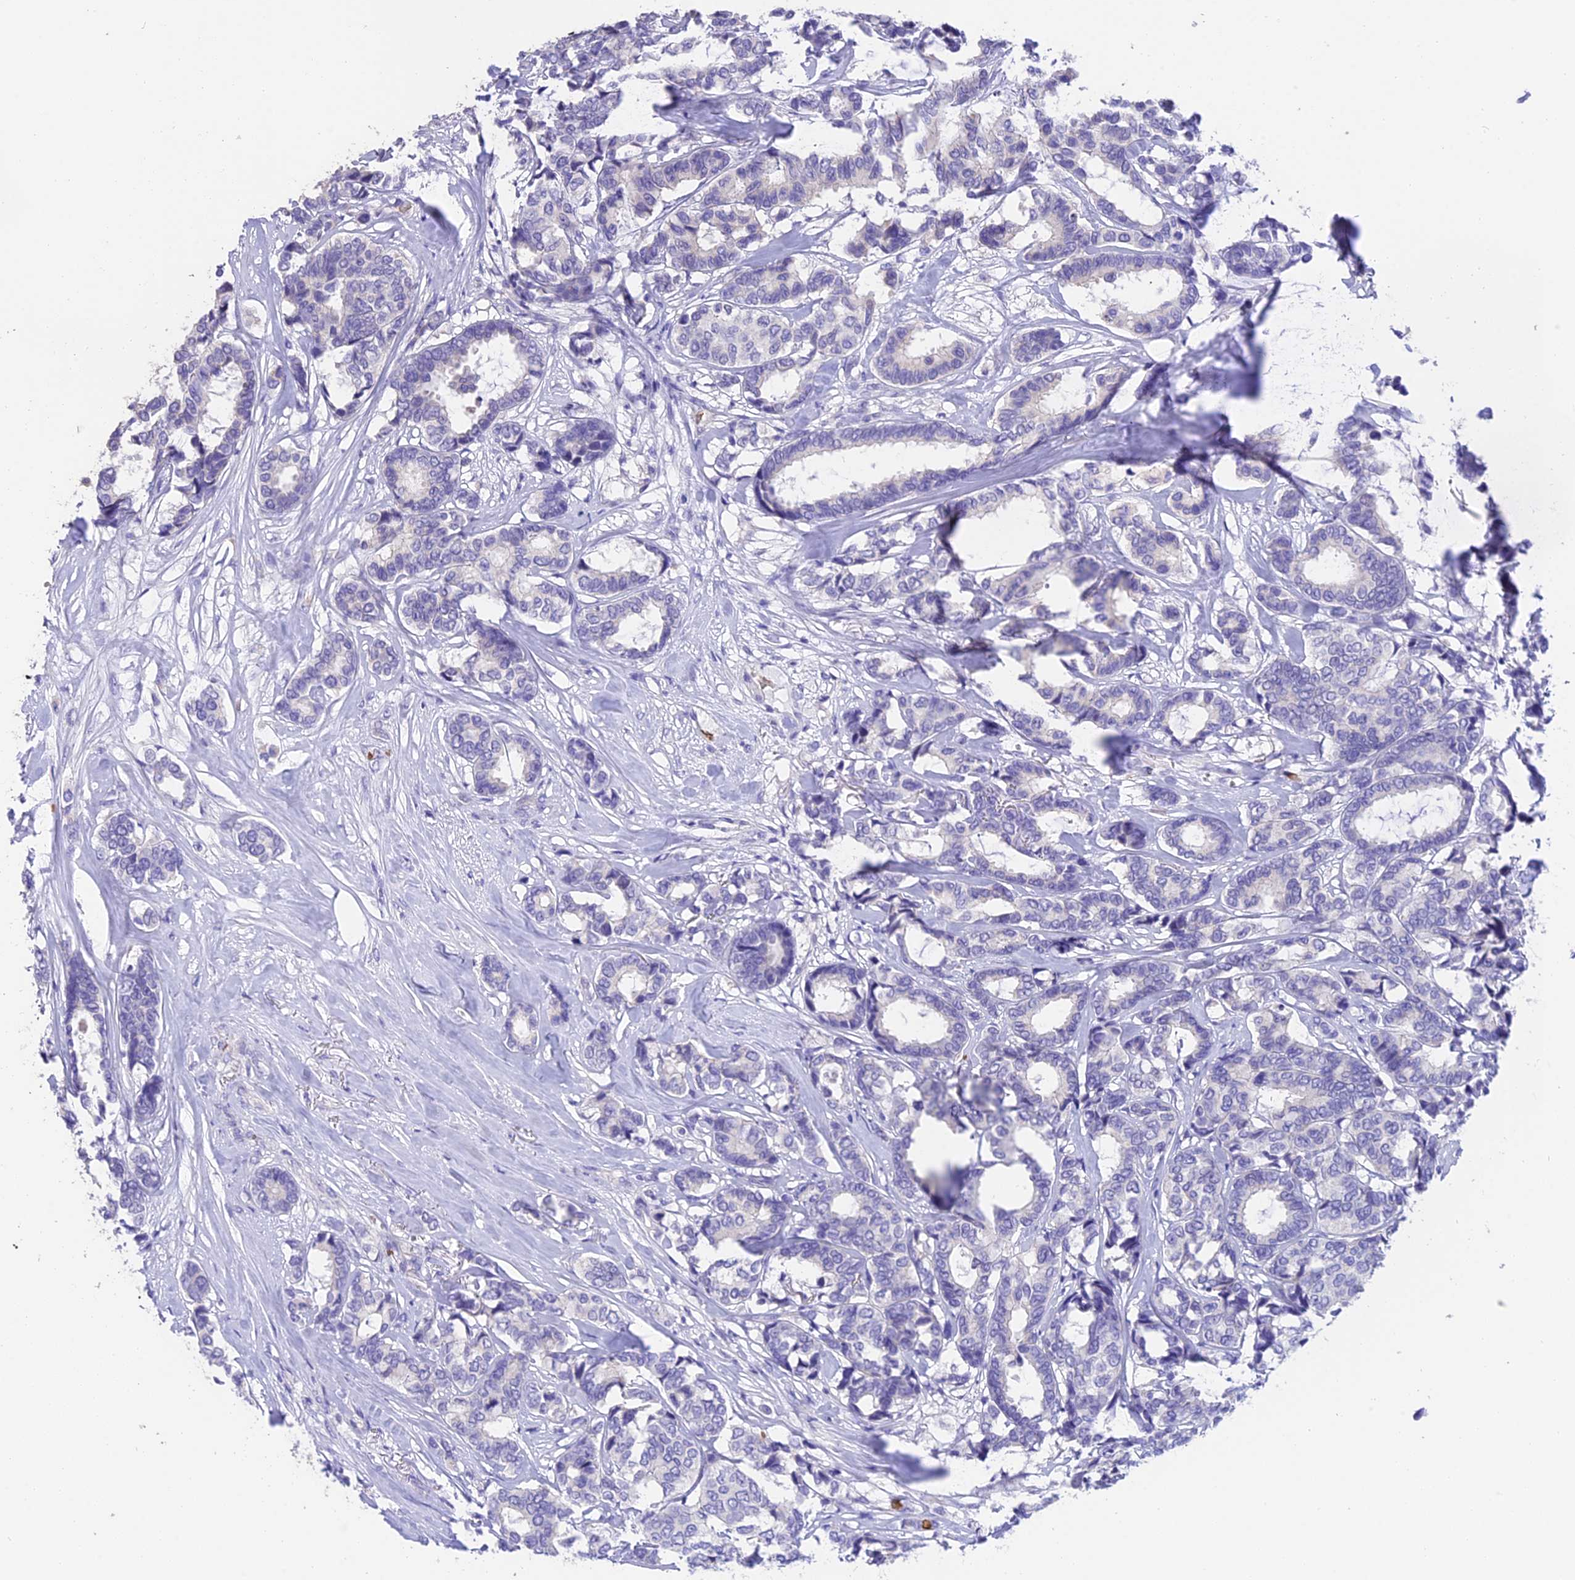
{"staining": {"intensity": "negative", "quantity": "none", "location": "none"}, "tissue": "breast cancer", "cell_type": "Tumor cells", "image_type": "cancer", "snomed": [{"axis": "morphology", "description": "Duct carcinoma"}, {"axis": "topography", "description": "Breast"}], "caption": "The immunohistochemistry photomicrograph has no significant positivity in tumor cells of breast invasive ductal carcinoma tissue.", "gene": "TNNC2", "patient": {"sex": "female", "age": 87}}